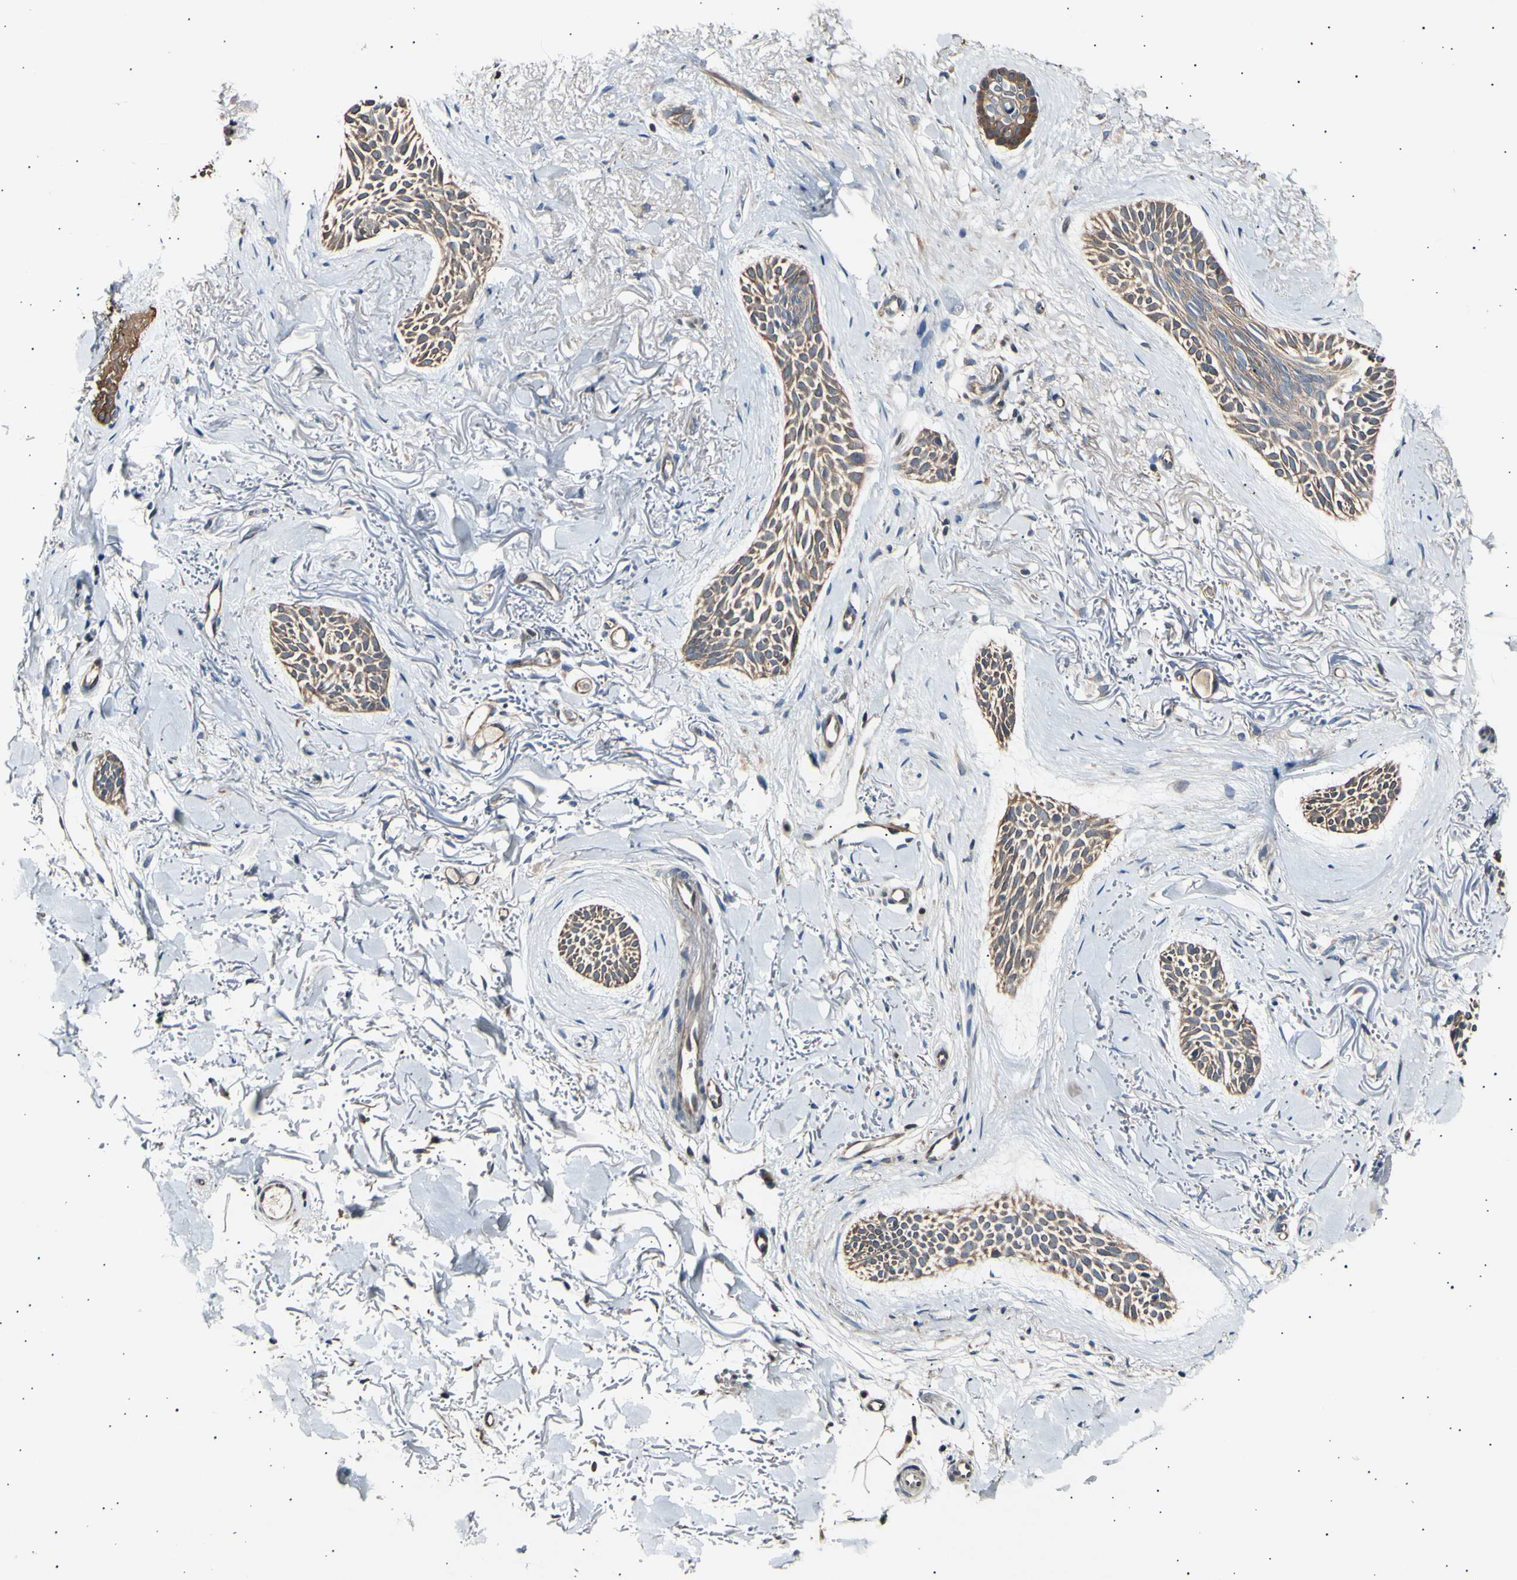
{"staining": {"intensity": "moderate", "quantity": ">75%", "location": "cytoplasmic/membranous"}, "tissue": "skin cancer", "cell_type": "Tumor cells", "image_type": "cancer", "snomed": [{"axis": "morphology", "description": "Normal tissue, NOS"}, {"axis": "morphology", "description": "Basal cell carcinoma"}, {"axis": "topography", "description": "Skin"}], "caption": "Immunohistochemical staining of human skin cancer (basal cell carcinoma) shows moderate cytoplasmic/membranous protein staining in about >75% of tumor cells.", "gene": "ITGA6", "patient": {"sex": "female", "age": 84}}